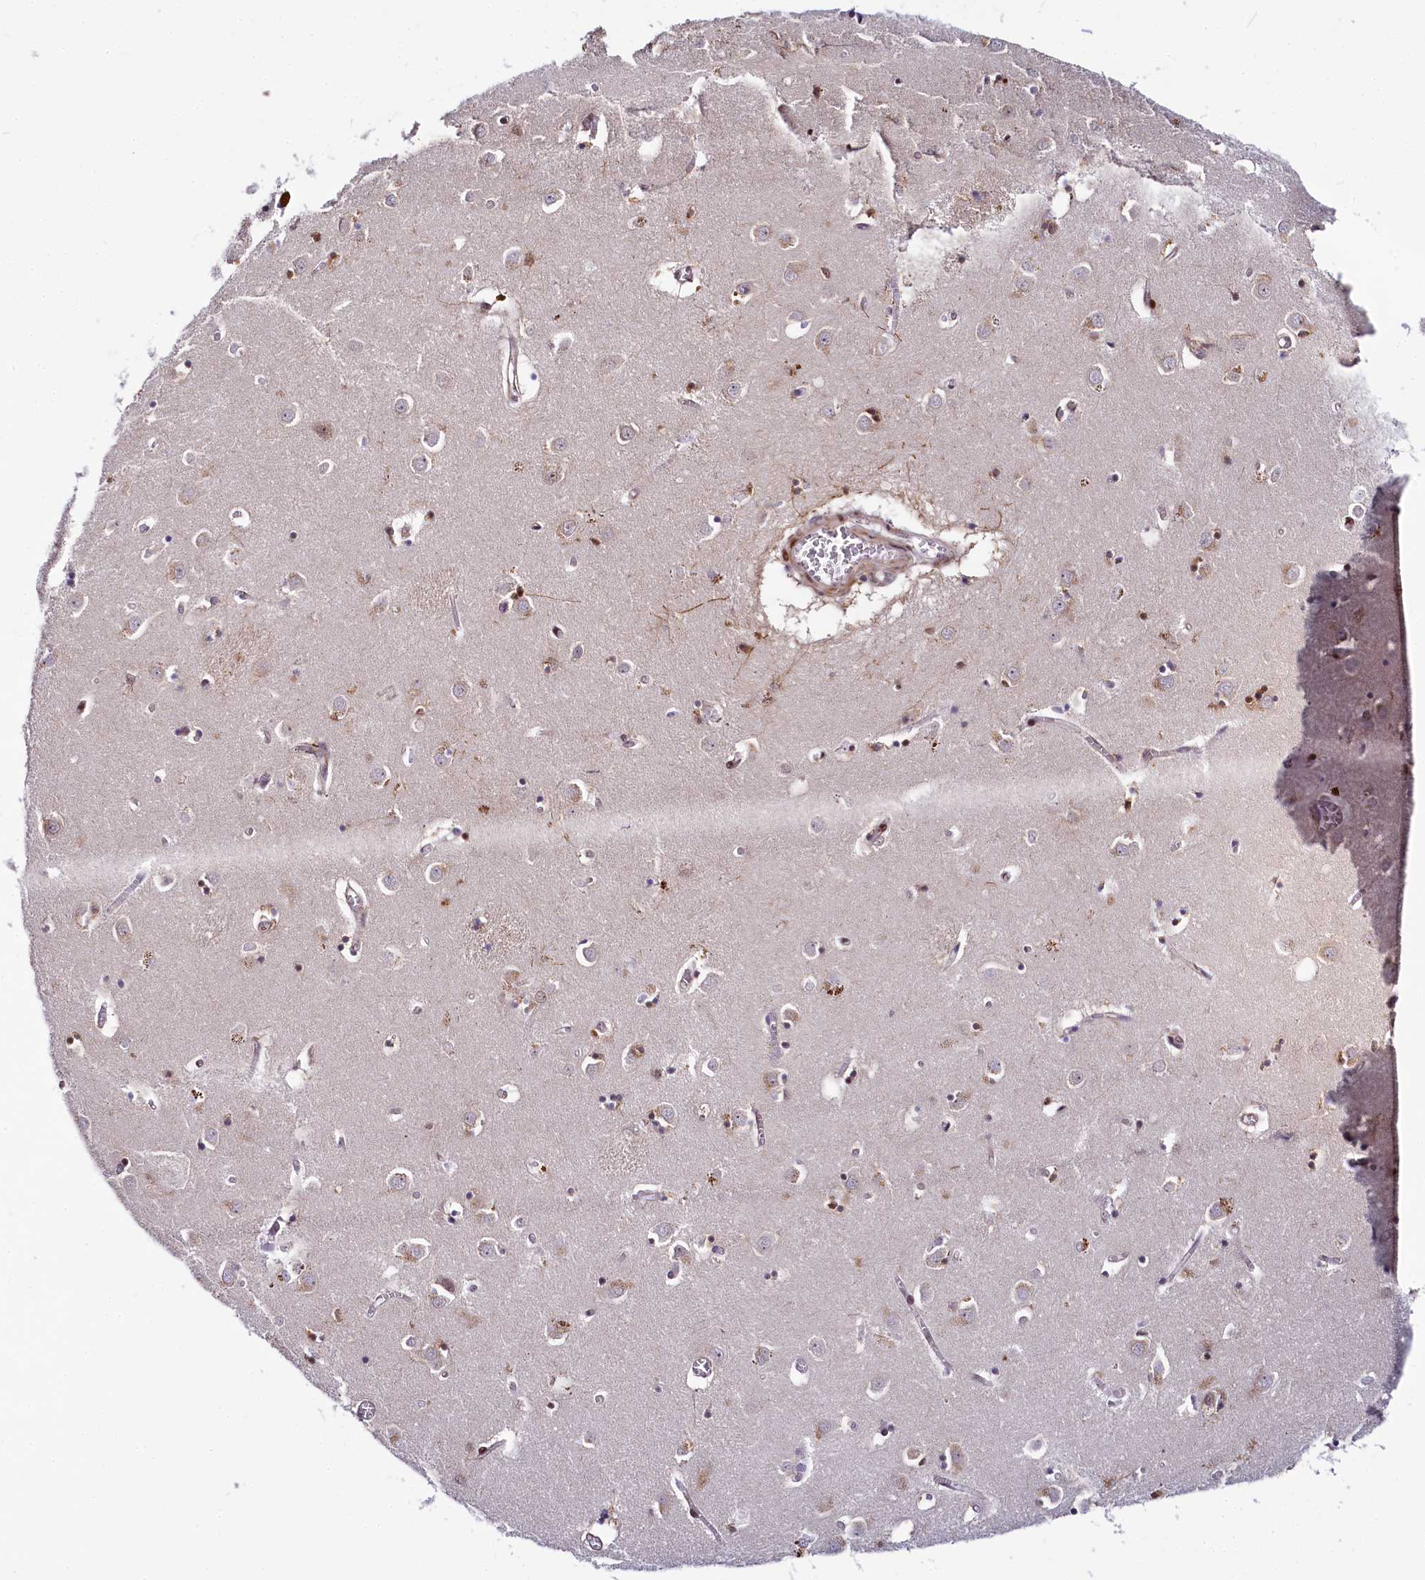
{"staining": {"intensity": "moderate", "quantity": "25%-75%", "location": "nuclear"}, "tissue": "caudate", "cell_type": "Glial cells", "image_type": "normal", "snomed": [{"axis": "morphology", "description": "Normal tissue, NOS"}, {"axis": "topography", "description": "Lateral ventricle wall"}], "caption": "Immunohistochemical staining of unremarkable human caudate demonstrates moderate nuclear protein positivity in about 25%-75% of glial cells.", "gene": "TCOF1", "patient": {"sex": "male", "age": 70}}